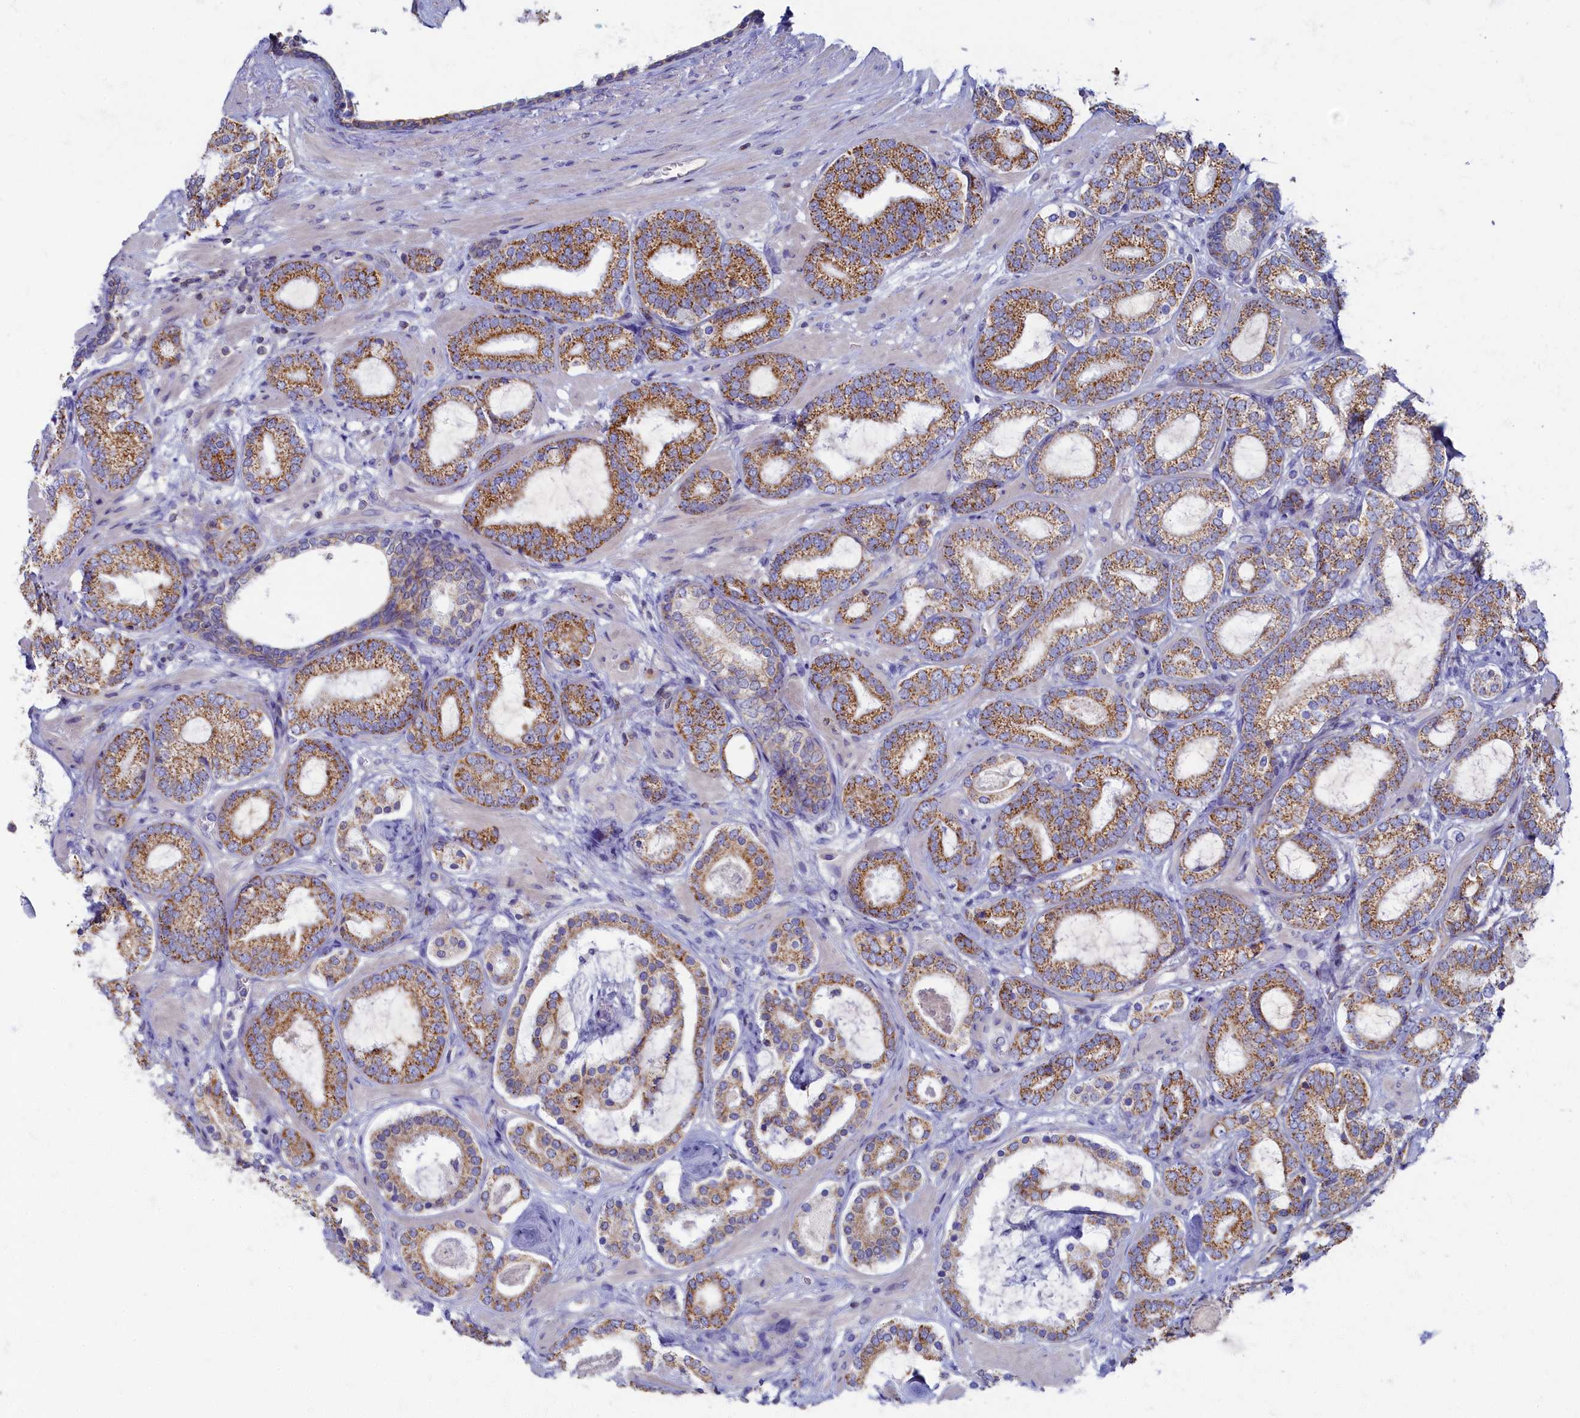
{"staining": {"intensity": "moderate", "quantity": ">75%", "location": "cytoplasmic/membranous"}, "tissue": "prostate cancer", "cell_type": "Tumor cells", "image_type": "cancer", "snomed": [{"axis": "morphology", "description": "Adenocarcinoma, High grade"}, {"axis": "topography", "description": "Prostate"}], "caption": "This is an image of IHC staining of prostate cancer (high-grade adenocarcinoma), which shows moderate staining in the cytoplasmic/membranous of tumor cells.", "gene": "OCIAD2", "patient": {"sex": "male", "age": 60}}